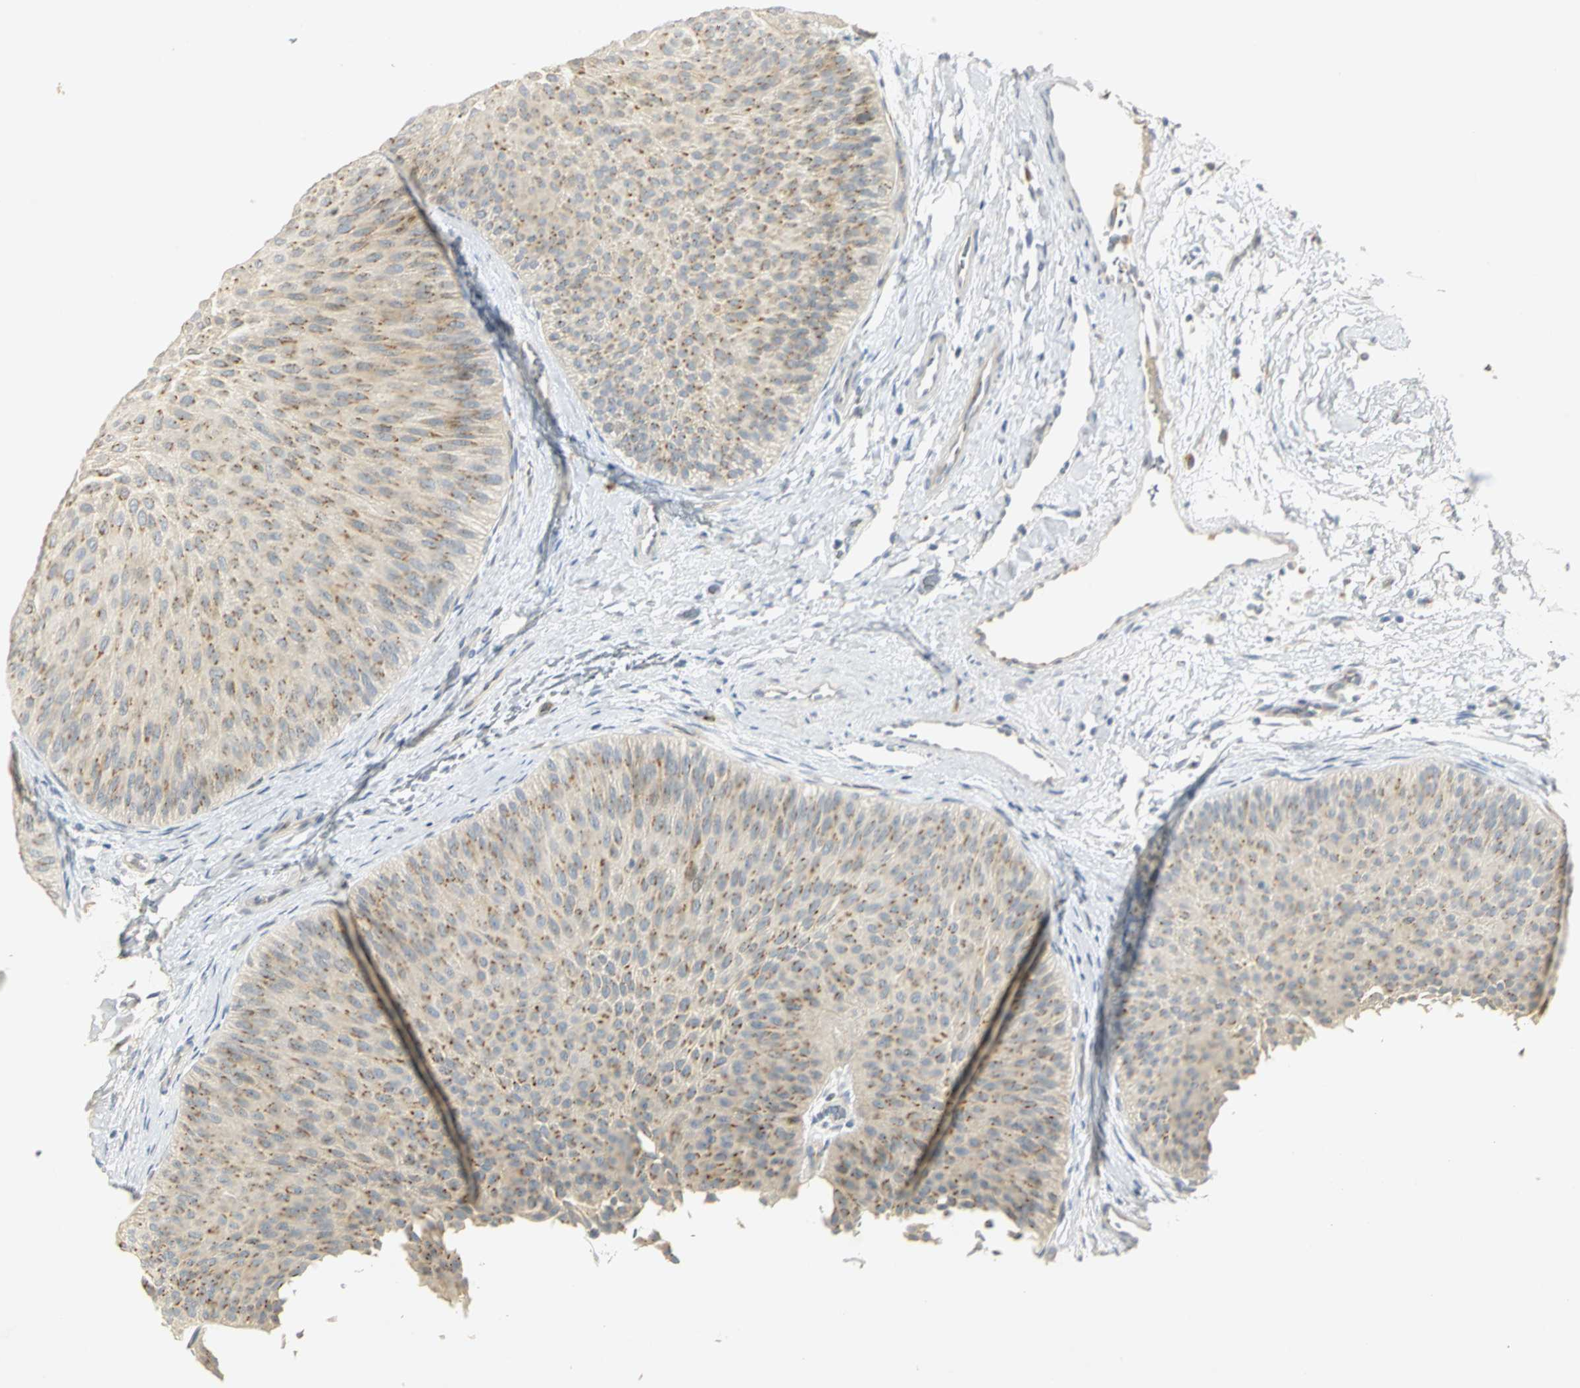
{"staining": {"intensity": "moderate", "quantity": ">75%", "location": "cytoplasmic/membranous"}, "tissue": "urothelial cancer", "cell_type": "Tumor cells", "image_type": "cancer", "snomed": [{"axis": "morphology", "description": "Urothelial carcinoma, Low grade"}, {"axis": "topography", "description": "Urinary bladder"}], "caption": "The histopathology image shows a brown stain indicating the presence of a protein in the cytoplasmic/membranous of tumor cells in urothelial cancer.", "gene": "TM9SF2", "patient": {"sex": "female", "age": 60}}